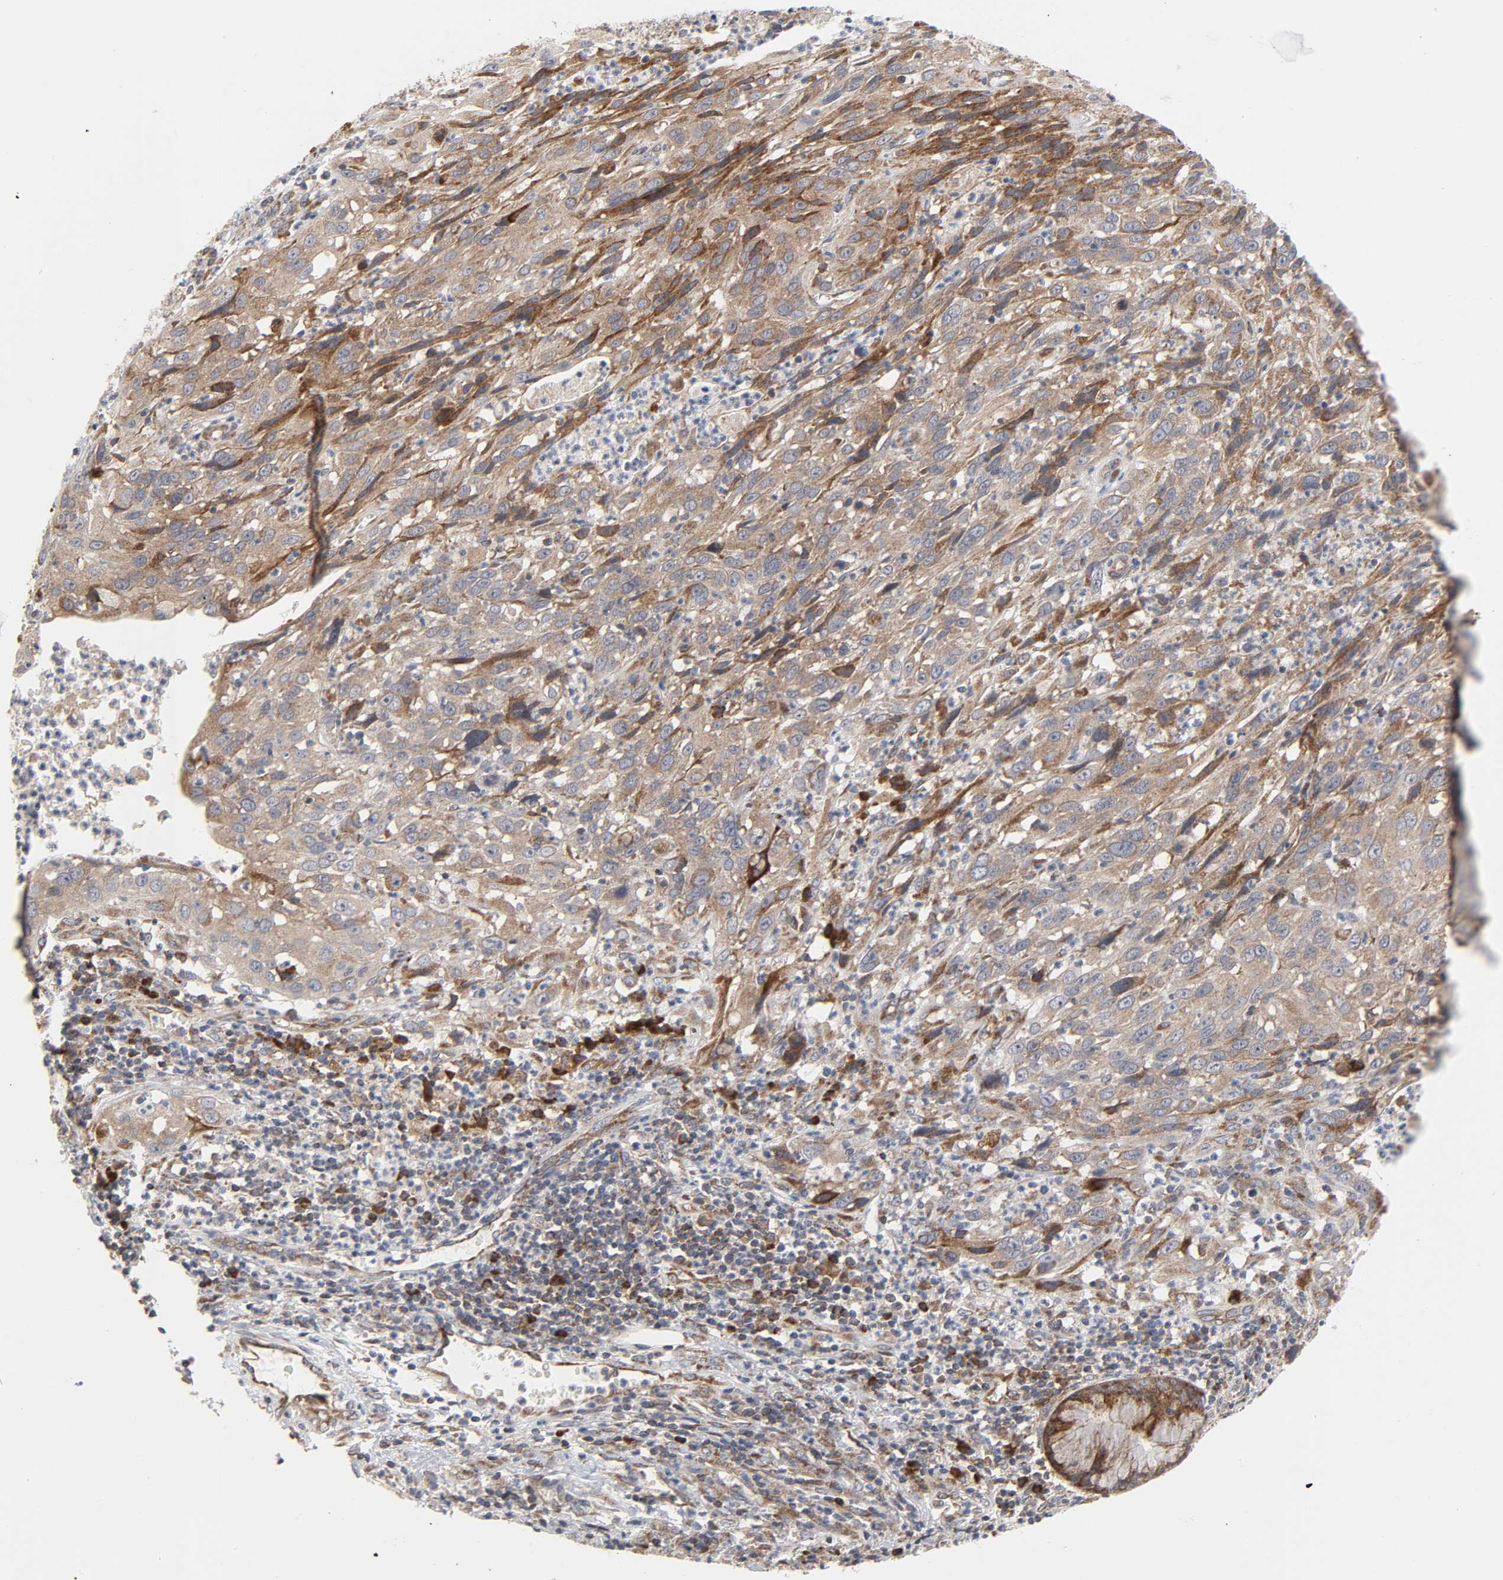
{"staining": {"intensity": "moderate", "quantity": ">75%", "location": "cytoplasmic/membranous"}, "tissue": "cervical cancer", "cell_type": "Tumor cells", "image_type": "cancer", "snomed": [{"axis": "morphology", "description": "Squamous cell carcinoma, NOS"}, {"axis": "topography", "description": "Cervix"}], "caption": "DAB immunohistochemical staining of cervical cancer displays moderate cytoplasmic/membranous protein positivity in approximately >75% of tumor cells.", "gene": "BAX", "patient": {"sex": "female", "age": 32}}